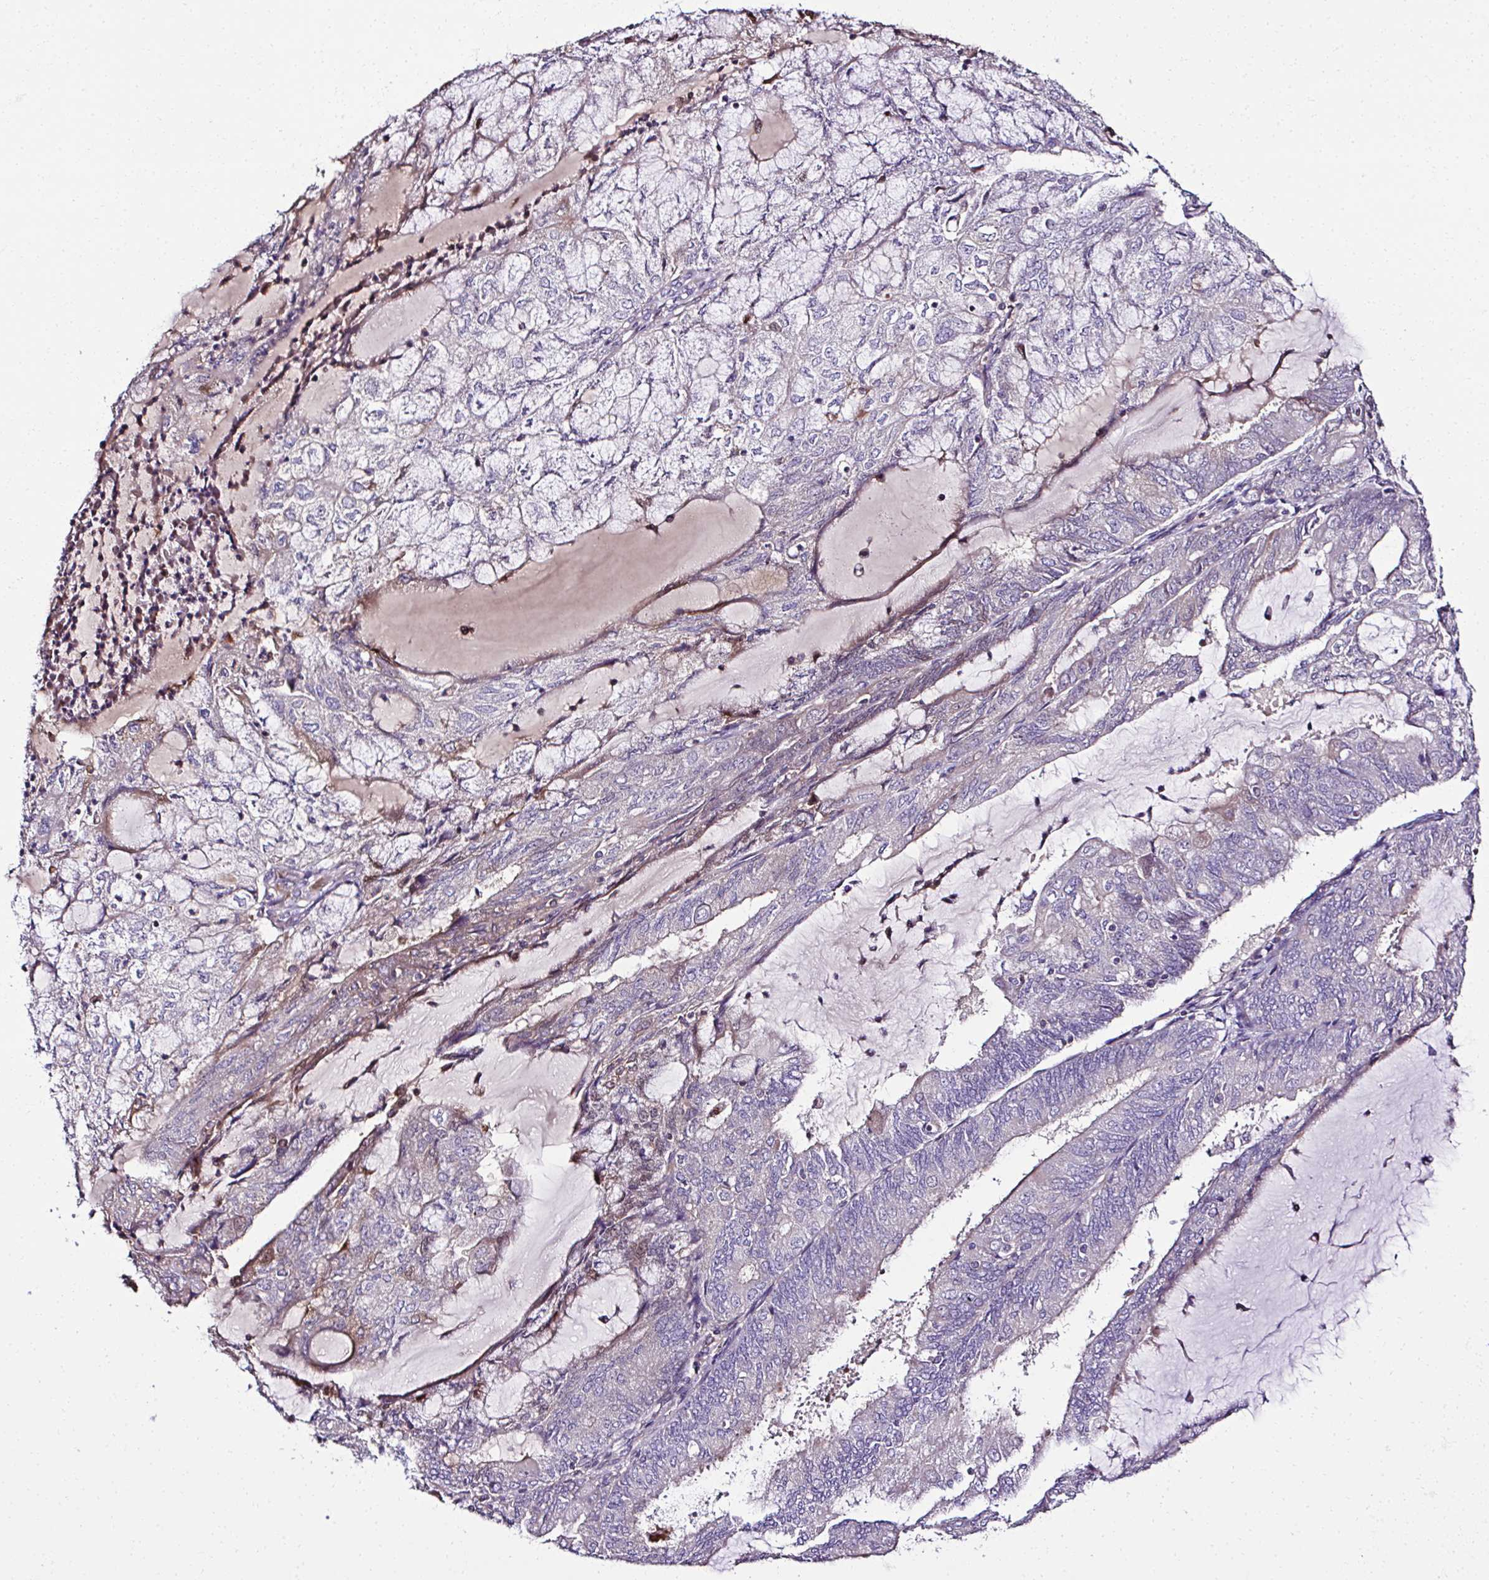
{"staining": {"intensity": "negative", "quantity": "none", "location": "none"}, "tissue": "endometrial cancer", "cell_type": "Tumor cells", "image_type": "cancer", "snomed": [{"axis": "morphology", "description": "Adenocarcinoma, NOS"}, {"axis": "topography", "description": "Endometrium"}], "caption": "Immunohistochemical staining of human adenocarcinoma (endometrial) exhibits no significant expression in tumor cells. (Brightfield microscopy of DAB (3,3'-diaminobenzidine) IHC at high magnification).", "gene": "CCDC85C", "patient": {"sex": "female", "age": 81}}